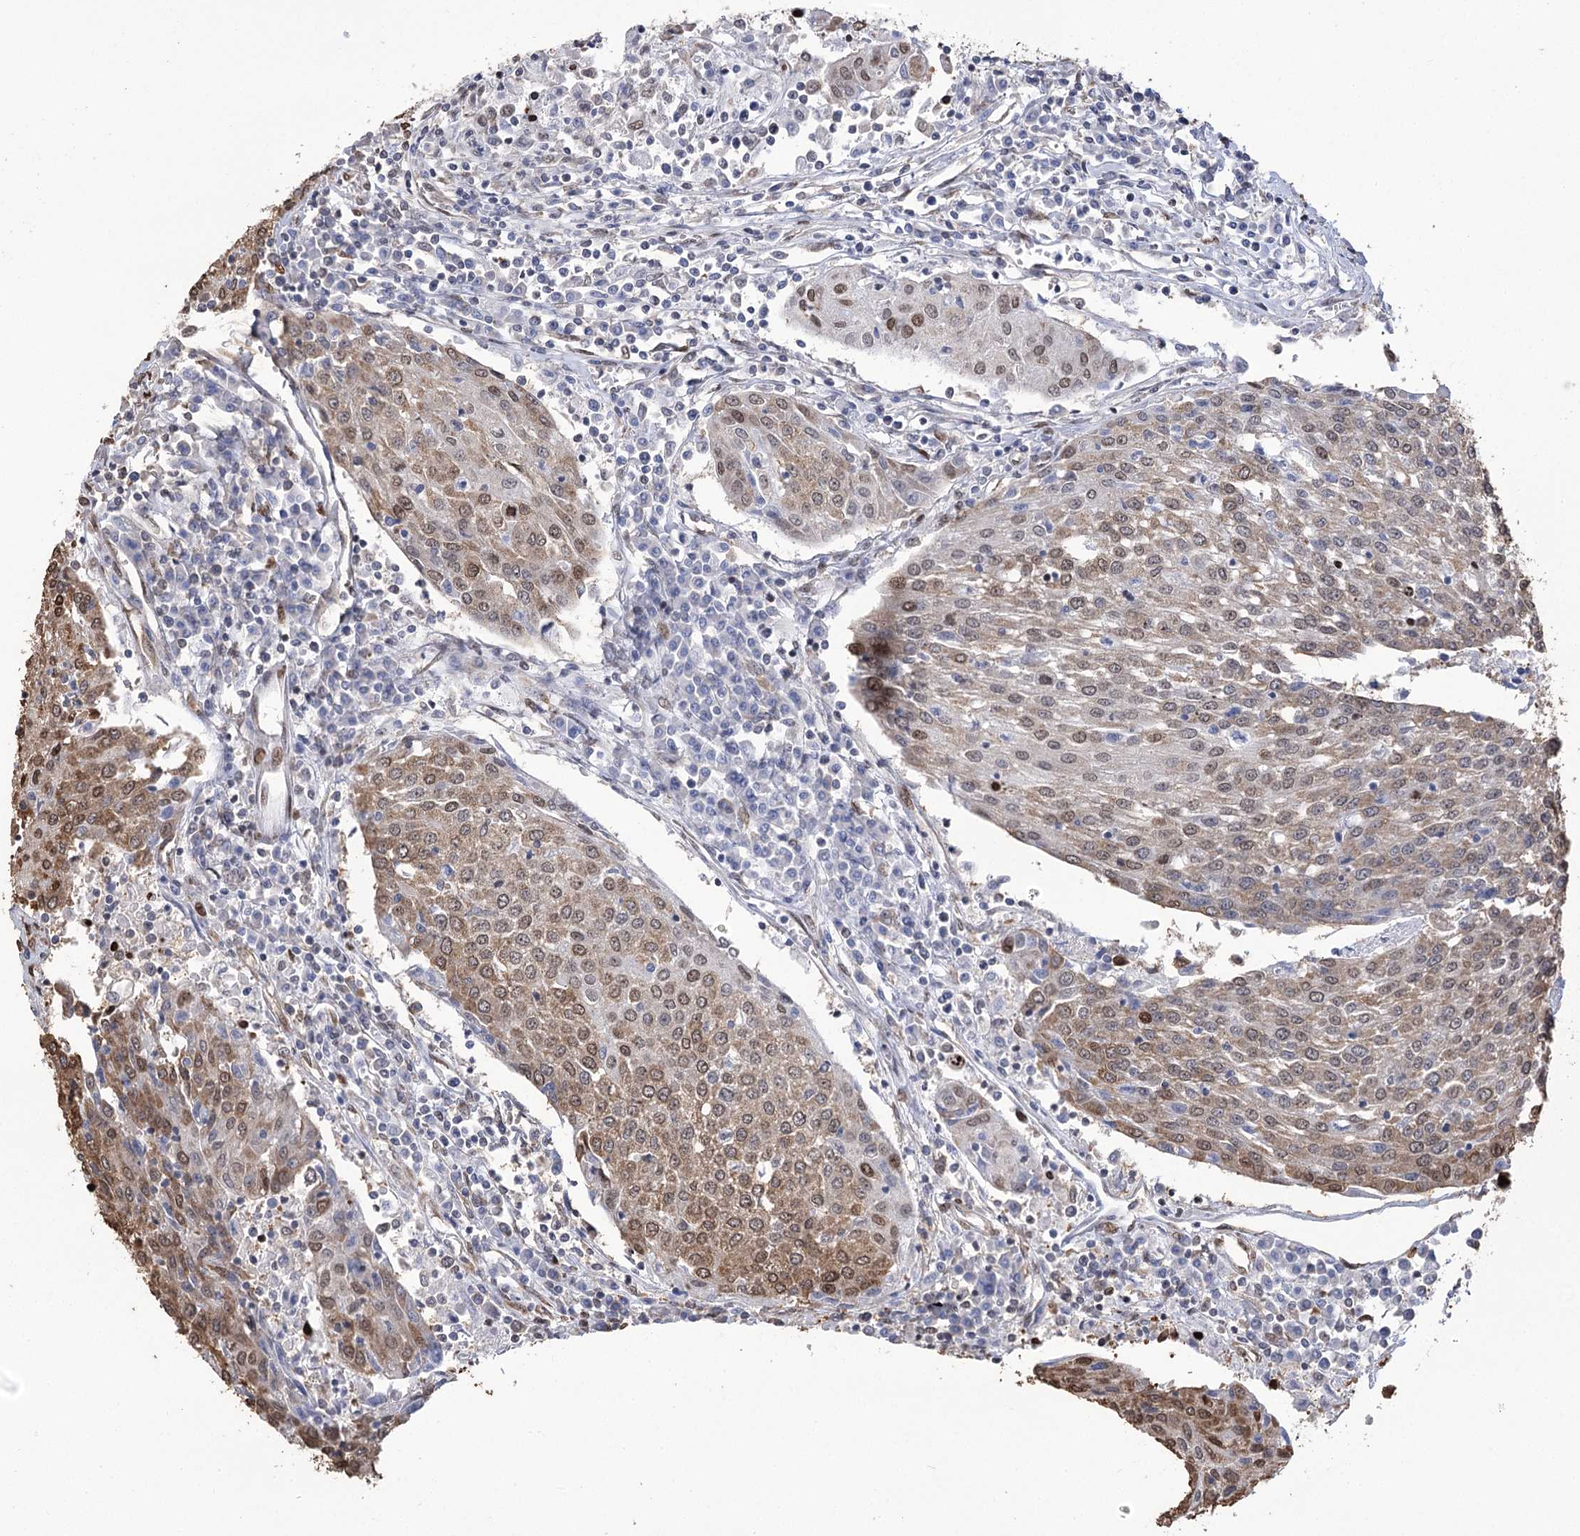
{"staining": {"intensity": "moderate", "quantity": ">75%", "location": "cytoplasmic/membranous,nuclear"}, "tissue": "urothelial cancer", "cell_type": "Tumor cells", "image_type": "cancer", "snomed": [{"axis": "morphology", "description": "Urothelial carcinoma, High grade"}, {"axis": "topography", "description": "Urinary bladder"}], "caption": "Immunohistochemical staining of human urothelial cancer exhibits moderate cytoplasmic/membranous and nuclear protein staining in about >75% of tumor cells. (IHC, brightfield microscopy, high magnification).", "gene": "NFU1", "patient": {"sex": "female", "age": 85}}